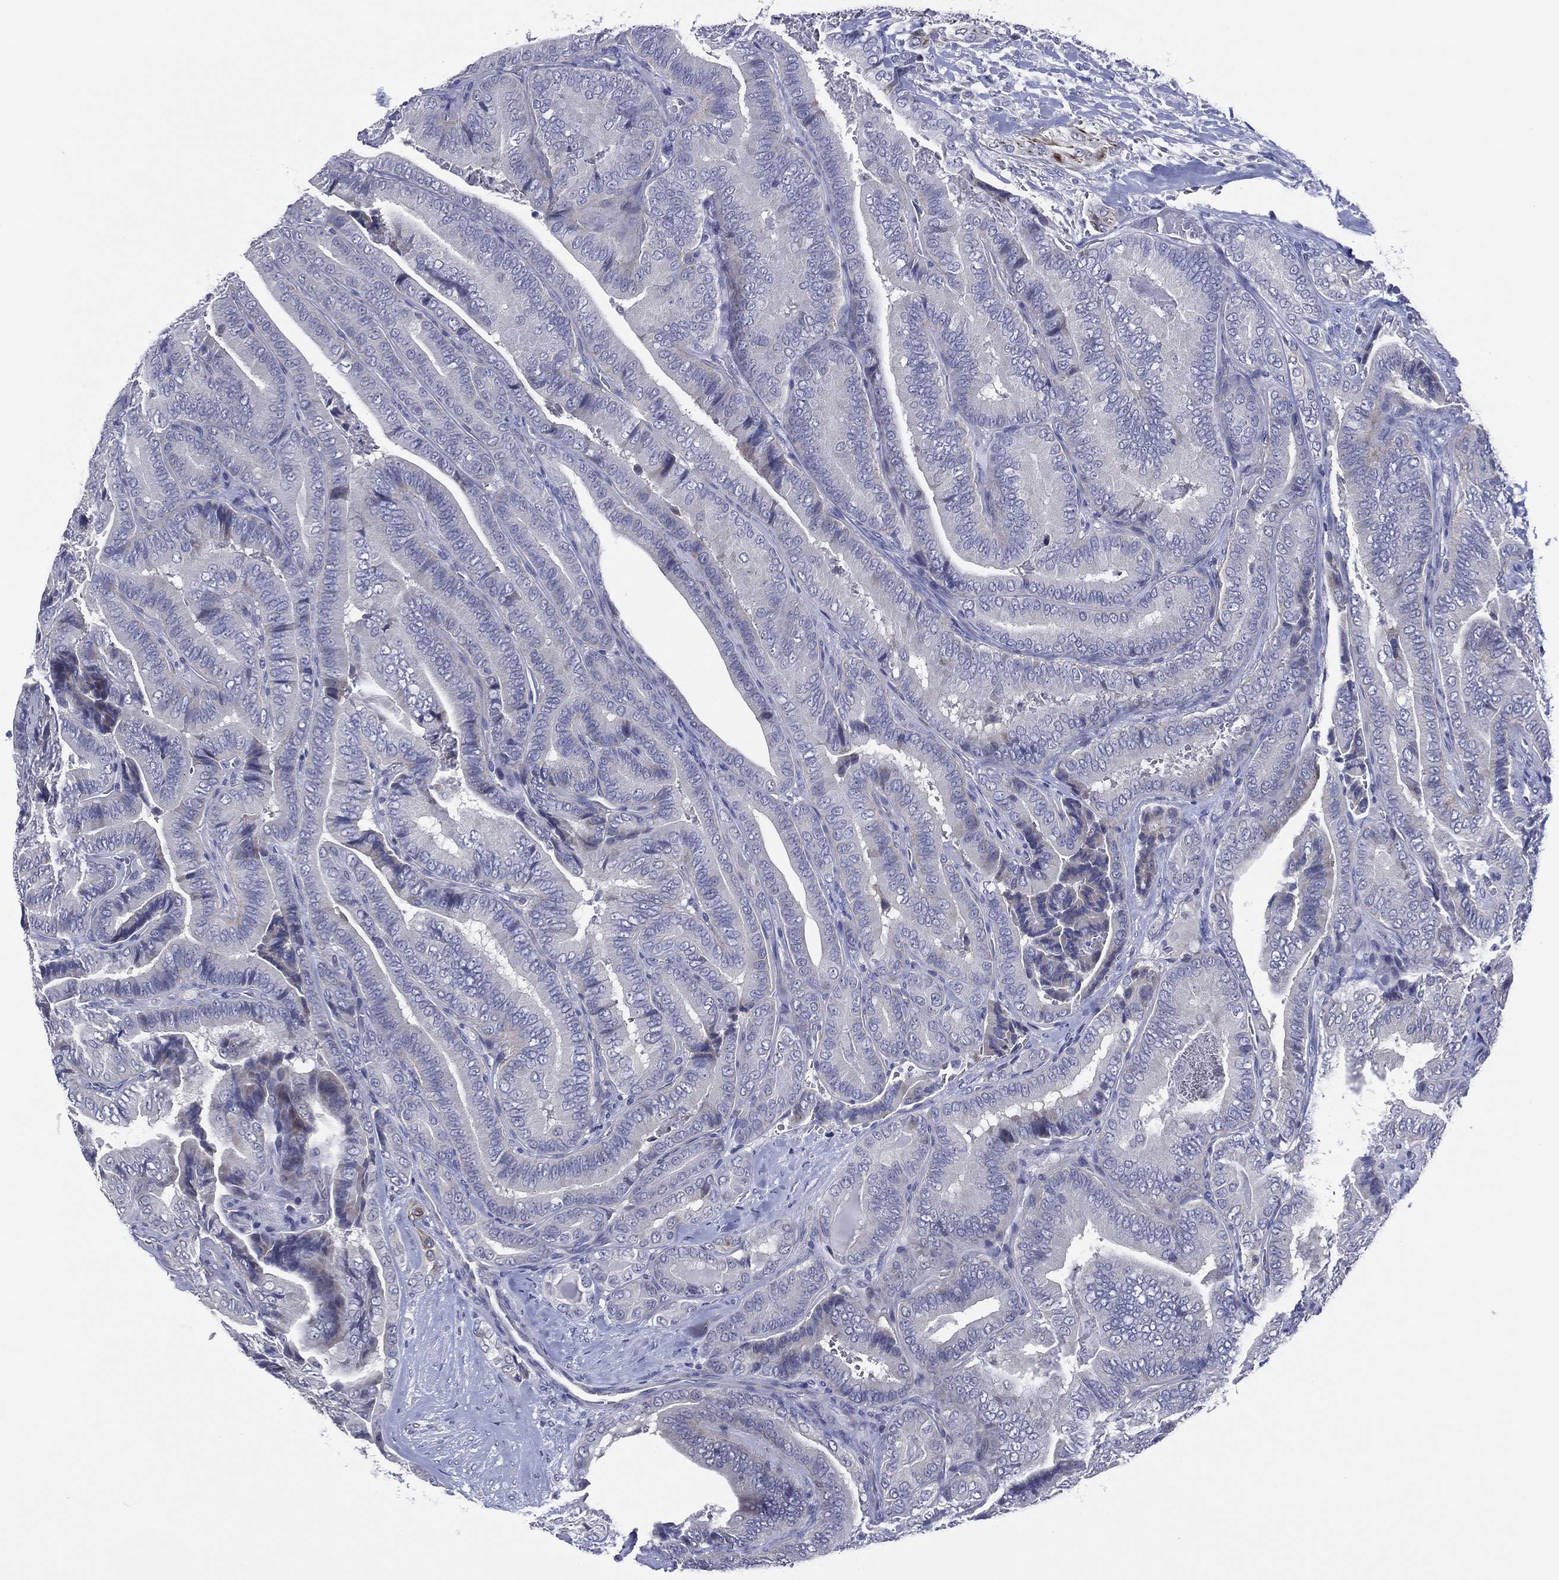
{"staining": {"intensity": "moderate", "quantity": "<25%", "location": "cytoplasmic/membranous"}, "tissue": "thyroid cancer", "cell_type": "Tumor cells", "image_type": "cancer", "snomed": [{"axis": "morphology", "description": "Papillary adenocarcinoma, NOS"}, {"axis": "topography", "description": "Thyroid gland"}], "caption": "Immunohistochemistry (IHC) micrograph of human thyroid cancer stained for a protein (brown), which demonstrates low levels of moderate cytoplasmic/membranous staining in about <25% of tumor cells.", "gene": "TRIM31", "patient": {"sex": "male", "age": 61}}